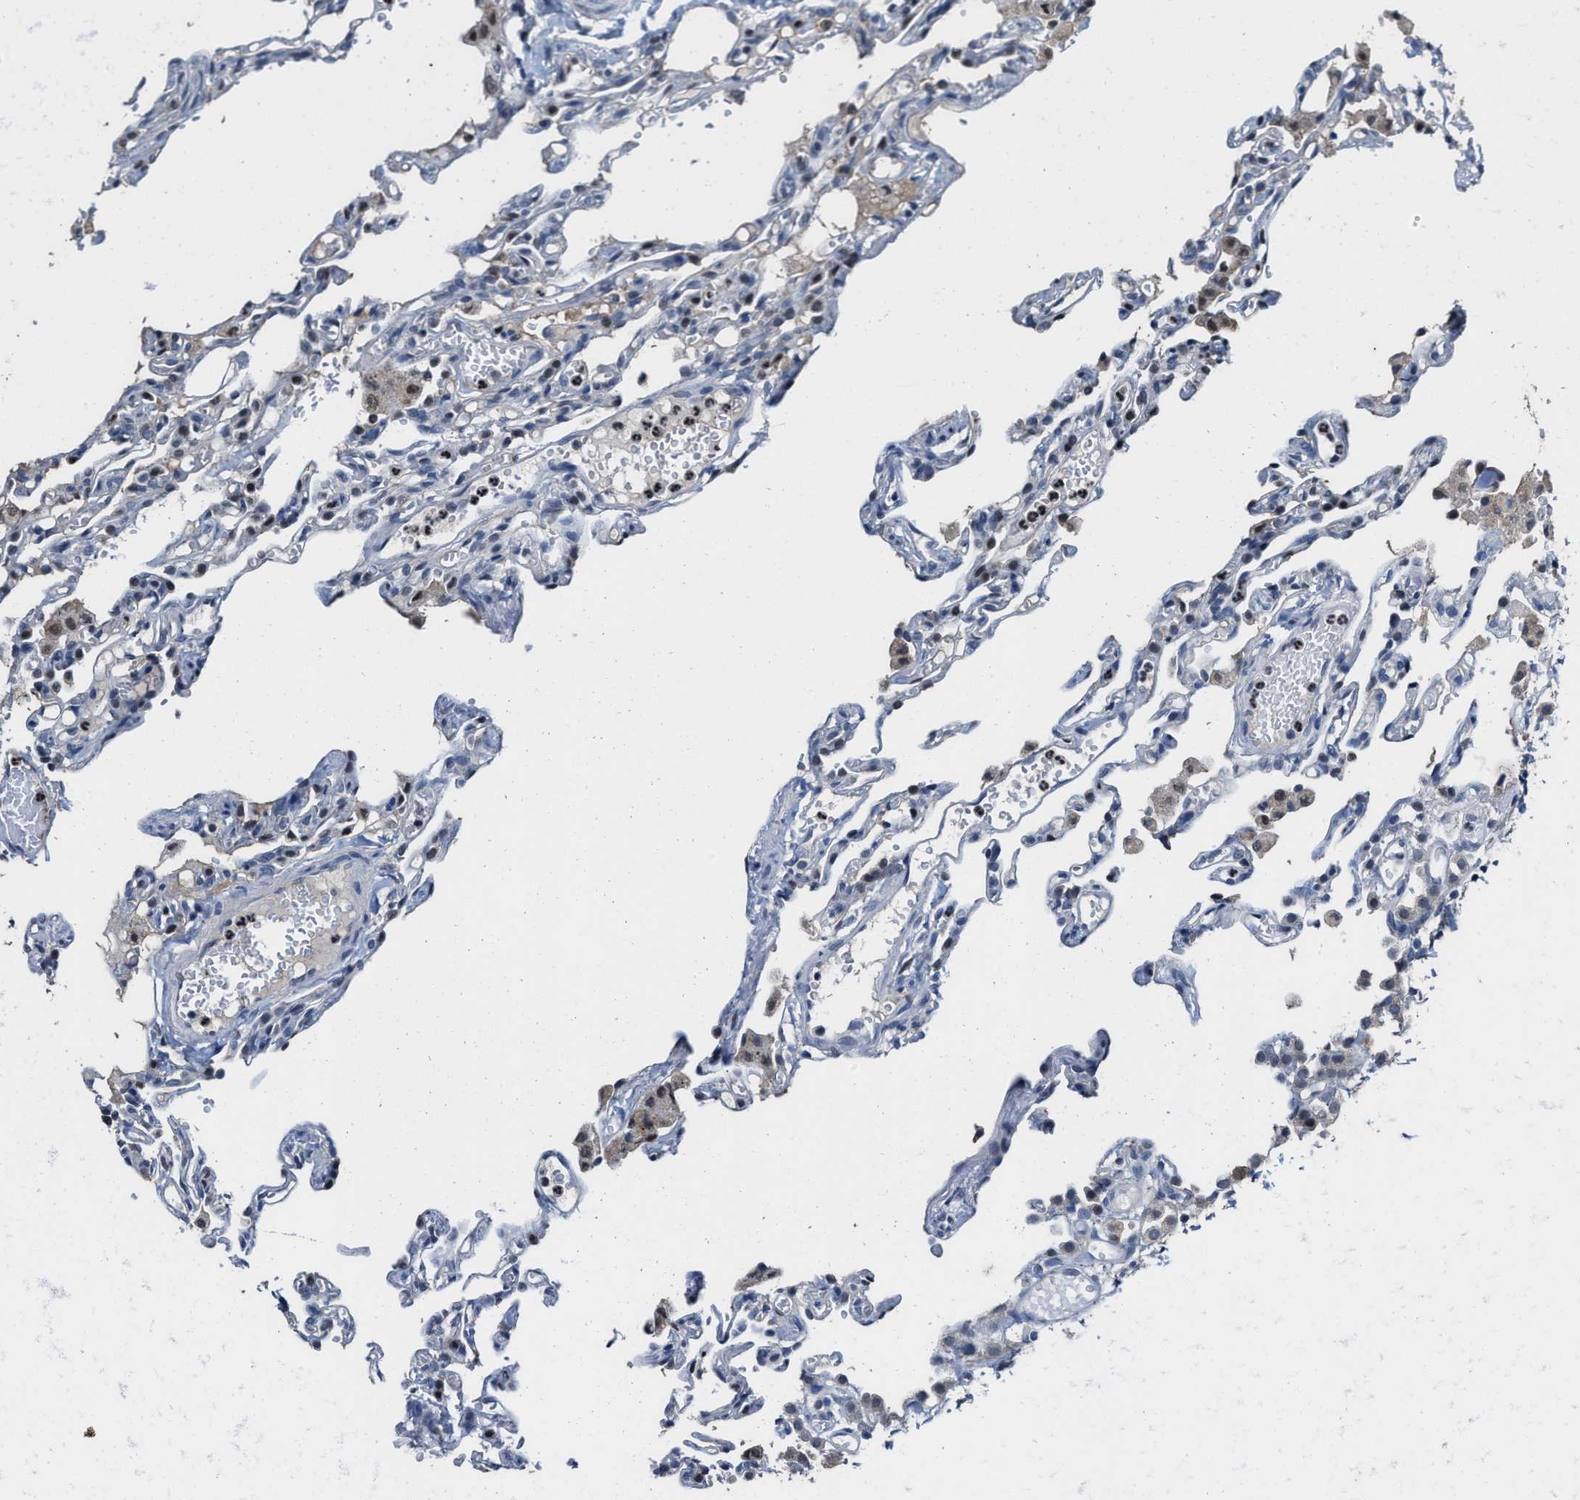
{"staining": {"intensity": "moderate", "quantity": "<25%", "location": "nuclear"}, "tissue": "lung", "cell_type": "Alveolar cells", "image_type": "normal", "snomed": [{"axis": "morphology", "description": "Normal tissue, NOS"}, {"axis": "topography", "description": "Lung"}], "caption": "IHC image of benign lung stained for a protein (brown), which exhibits low levels of moderate nuclear positivity in approximately <25% of alveolar cells.", "gene": "ZNF20", "patient": {"sex": "male", "age": 21}}